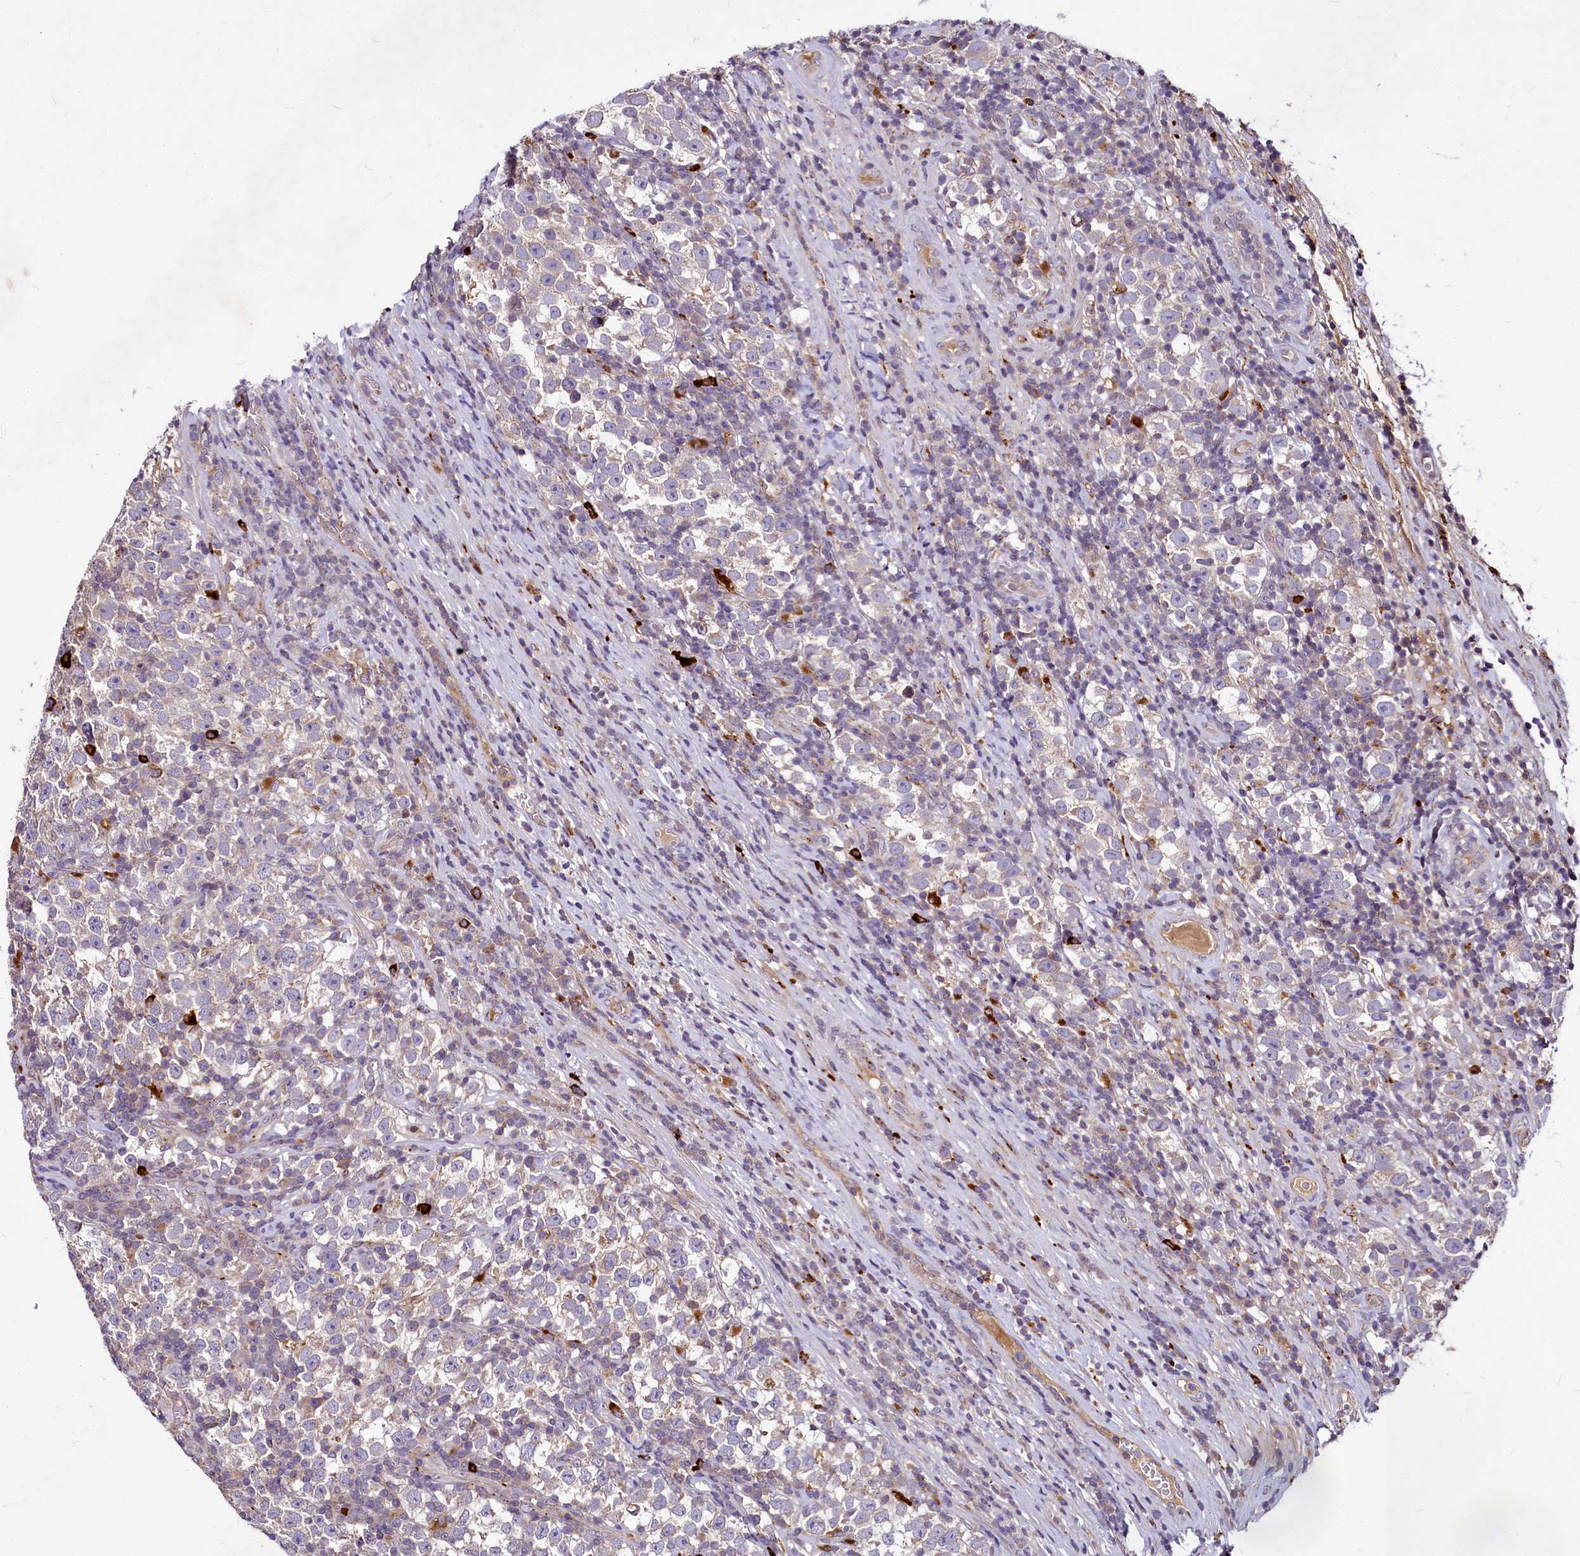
{"staining": {"intensity": "negative", "quantity": "none", "location": "none"}, "tissue": "testis cancer", "cell_type": "Tumor cells", "image_type": "cancer", "snomed": [{"axis": "morphology", "description": "Normal tissue, NOS"}, {"axis": "morphology", "description": "Seminoma, NOS"}, {"axis": "topography", "description": "Testis"}], "caption": "Tumor cells are negative for brown protein staining in testis cancer.", "gene": "C11orf86", "patient": {"sex": "male", "age": 43}}